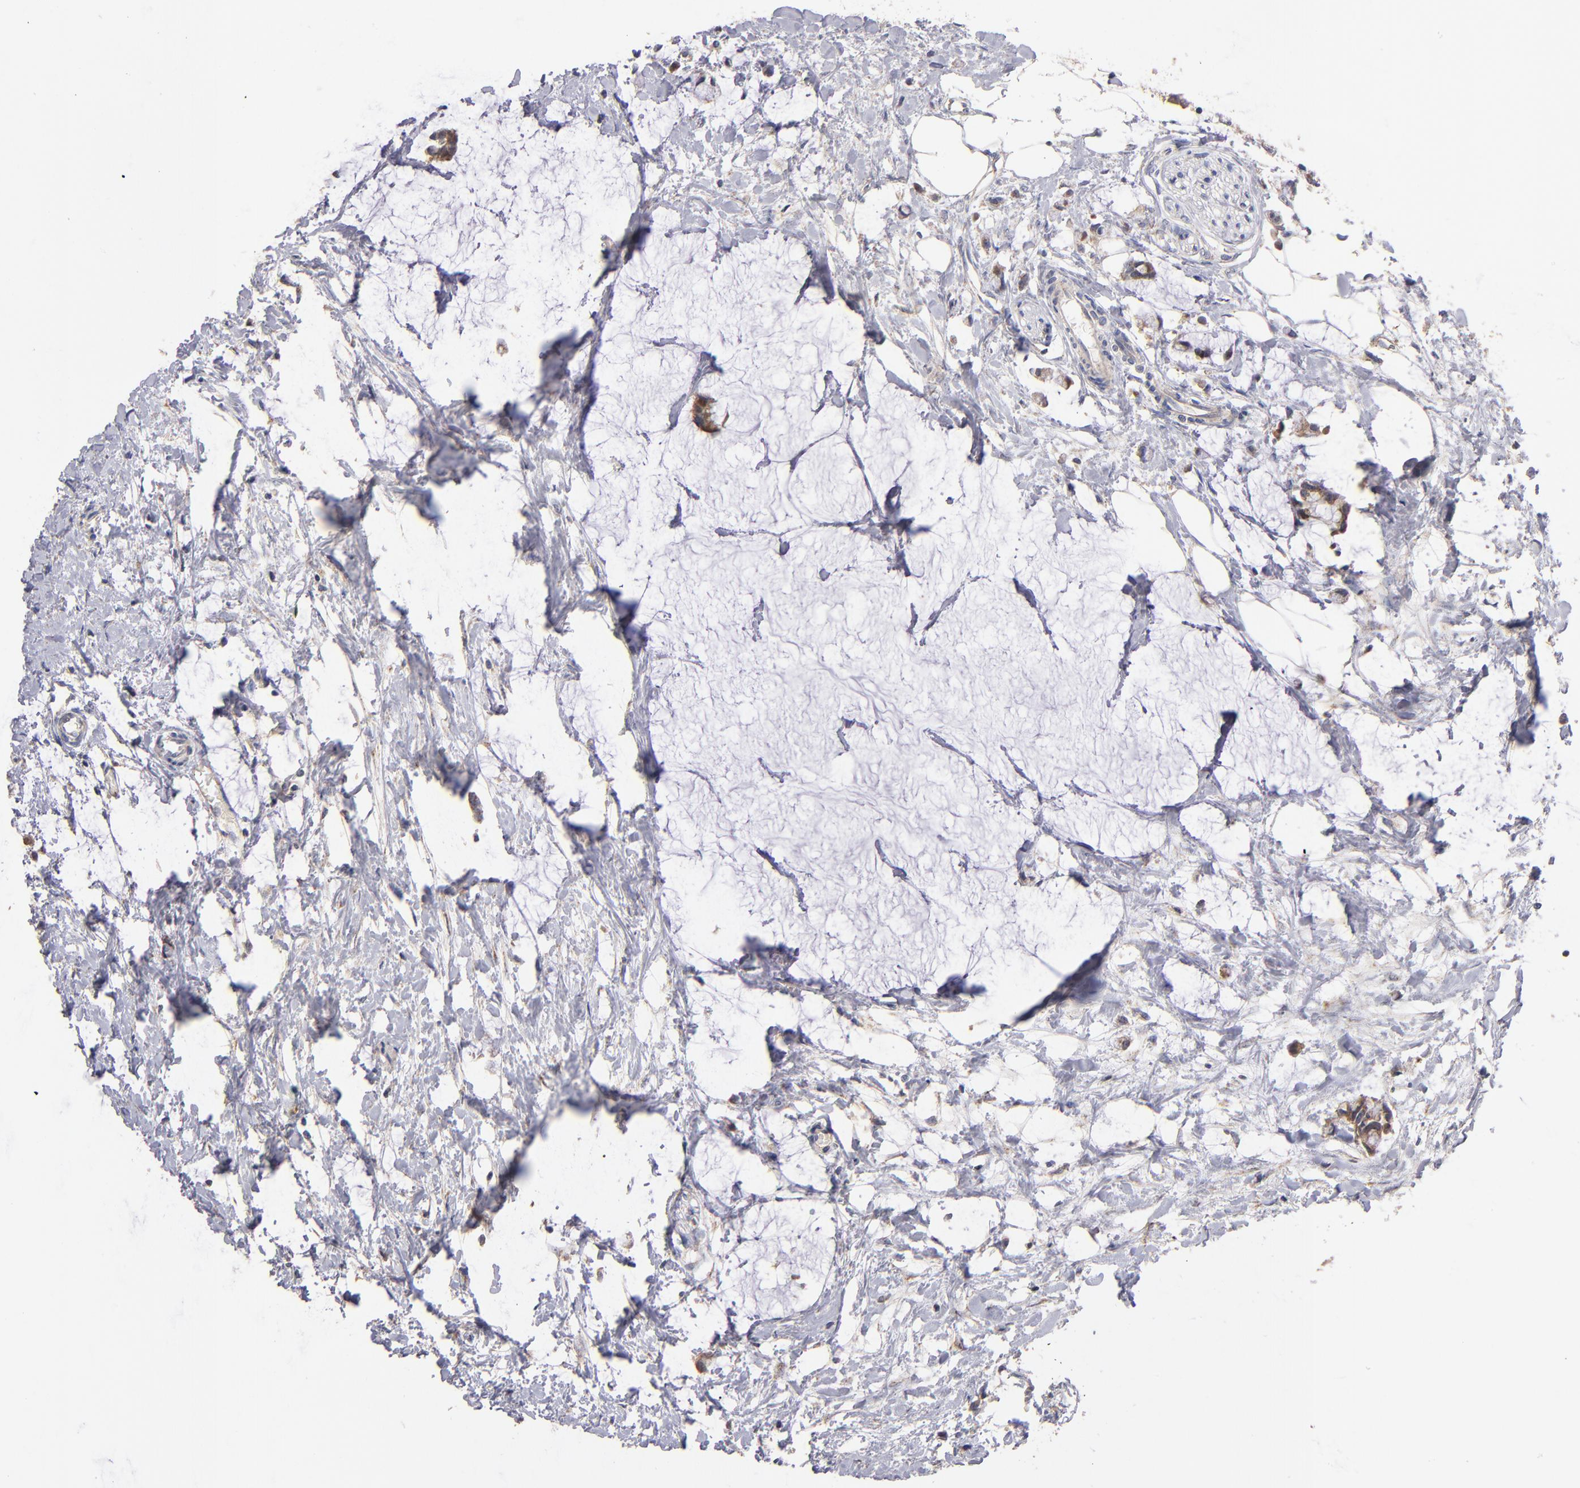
{"staining": {"intensity": "moderate", "quantity": ">75%", "location": "cytoplasmic/membranous"}, "tissue": "colorectal cancer", "cell_type": "Tumor cells", "image_type": "cancer", "snomed": [{"axis": "morphology", "description": "Normal tissue, NOS"}, {"axis": "morphology", "description": "Adenocarcinoma, NOS"}, {"axis": "topography", "description": "Colon"}, {"axis": "topography", "description": "Peripheral nerve tissue"}], "caption": "Immunohistochemistry (IHC) of human colorectal cancer shows medium levels of moderate cytoplasmic/membranous staining in about >75% of tumor cells.", "gene": "DIABLO", "patient": {"sex": "male", "age": 14}}